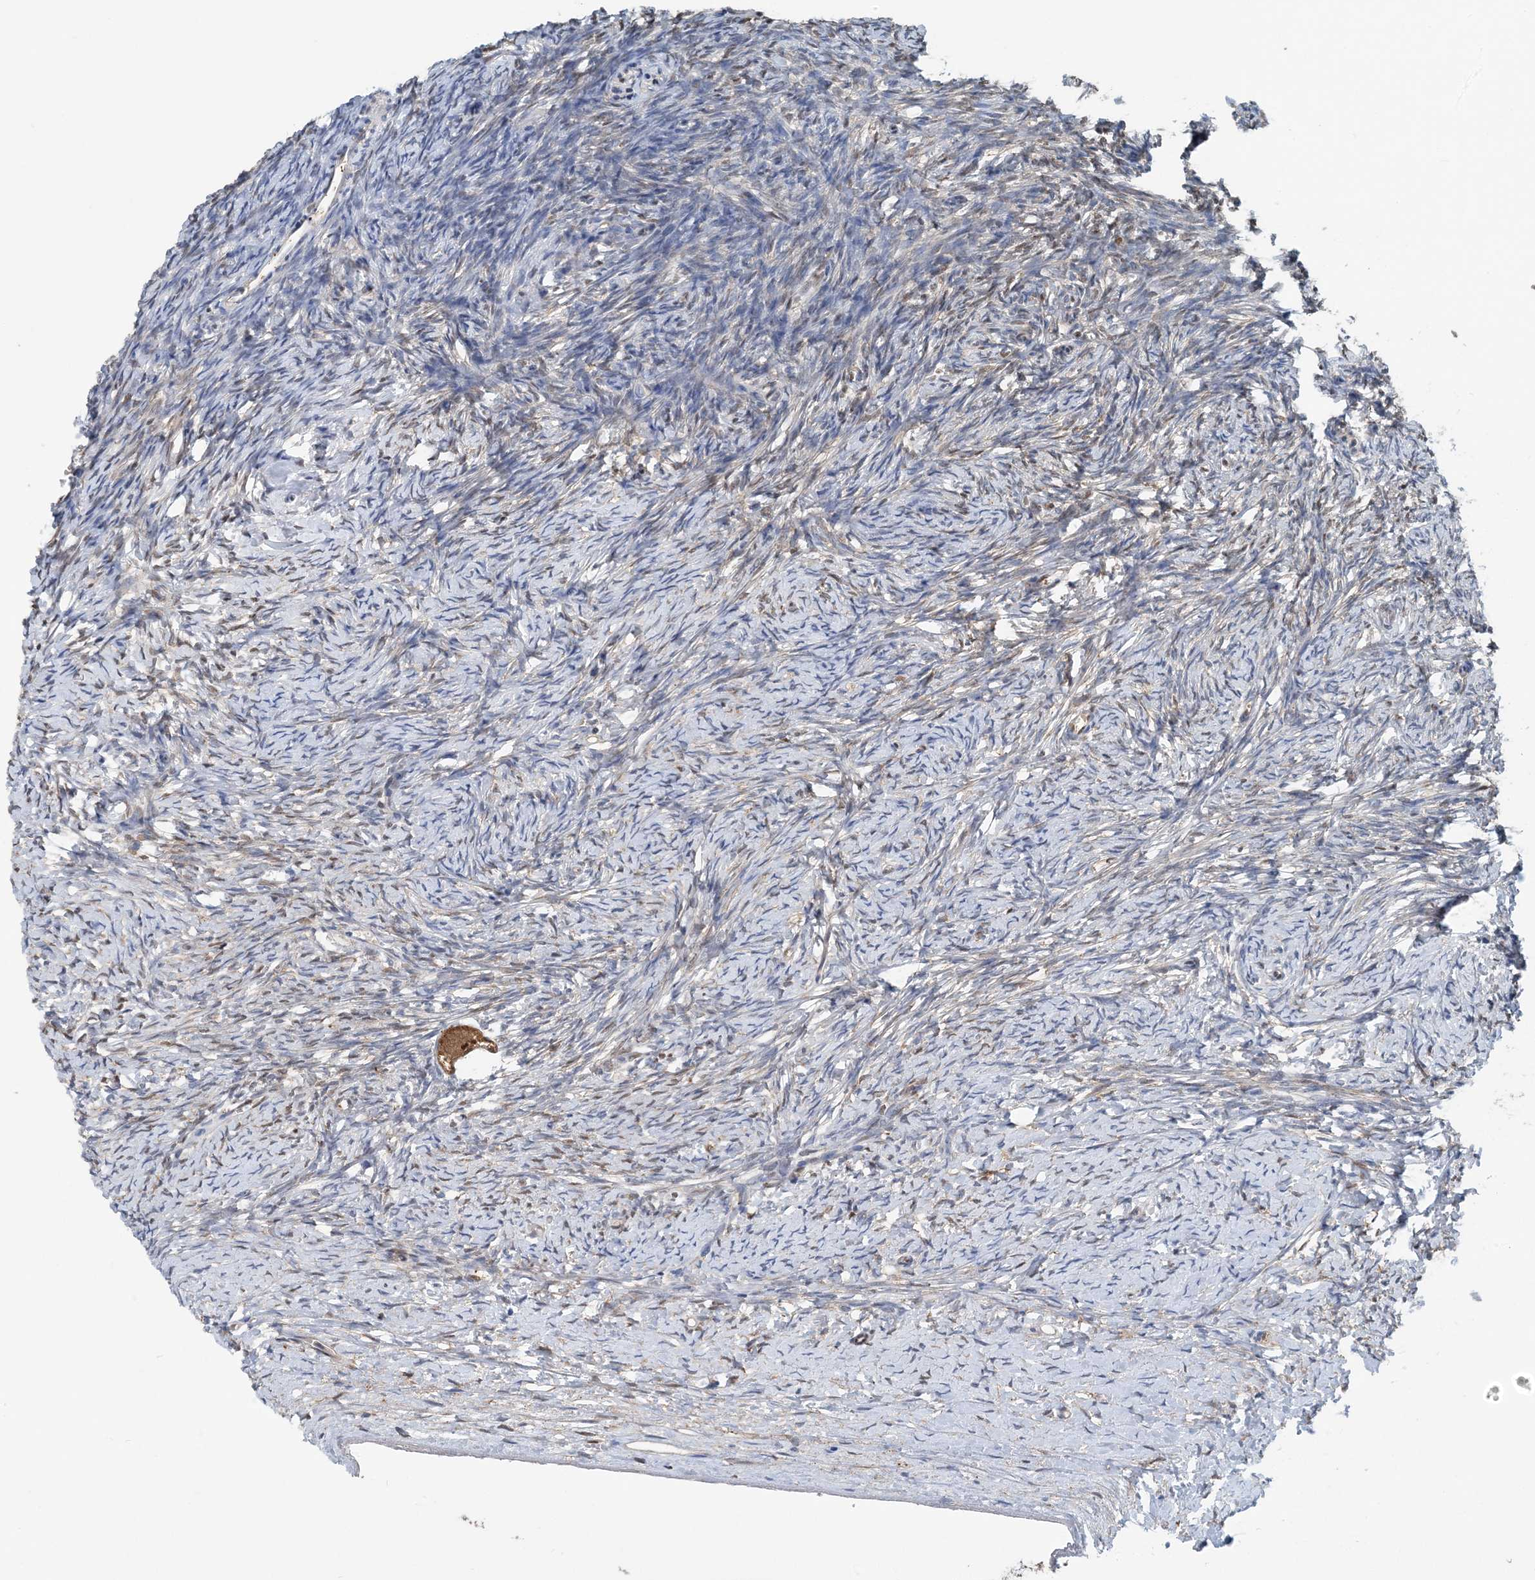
{"staining": {"intensity": "moderate", "quantity": ">75%", "location": "cytoplasmic/membranous"}, "tissue": "ovary", "cell_type": "Follicle cells", "image_type": "normal", "snomed": [{"axis": "morphology", "description": "Normal tissue, NOS"}, {"axis": "morphology", "description": "Developmental malformation"}, {"axis": "topography", "description": "Ovary"}], "caption": "An immunohistochemistry image of benign tissue is shown. Protein staining in brown highlights moderate cytoplasmic/membranous positivity in ovary within follicle cells. The staining was performed using DAB (3,3'-diaminobenzidine), with brown indicating positive protein expression. Nuclei are stained blue with hematoxylin.", "gene": "HIKESHI", "patient": {"sex": "female", "age": 39}}